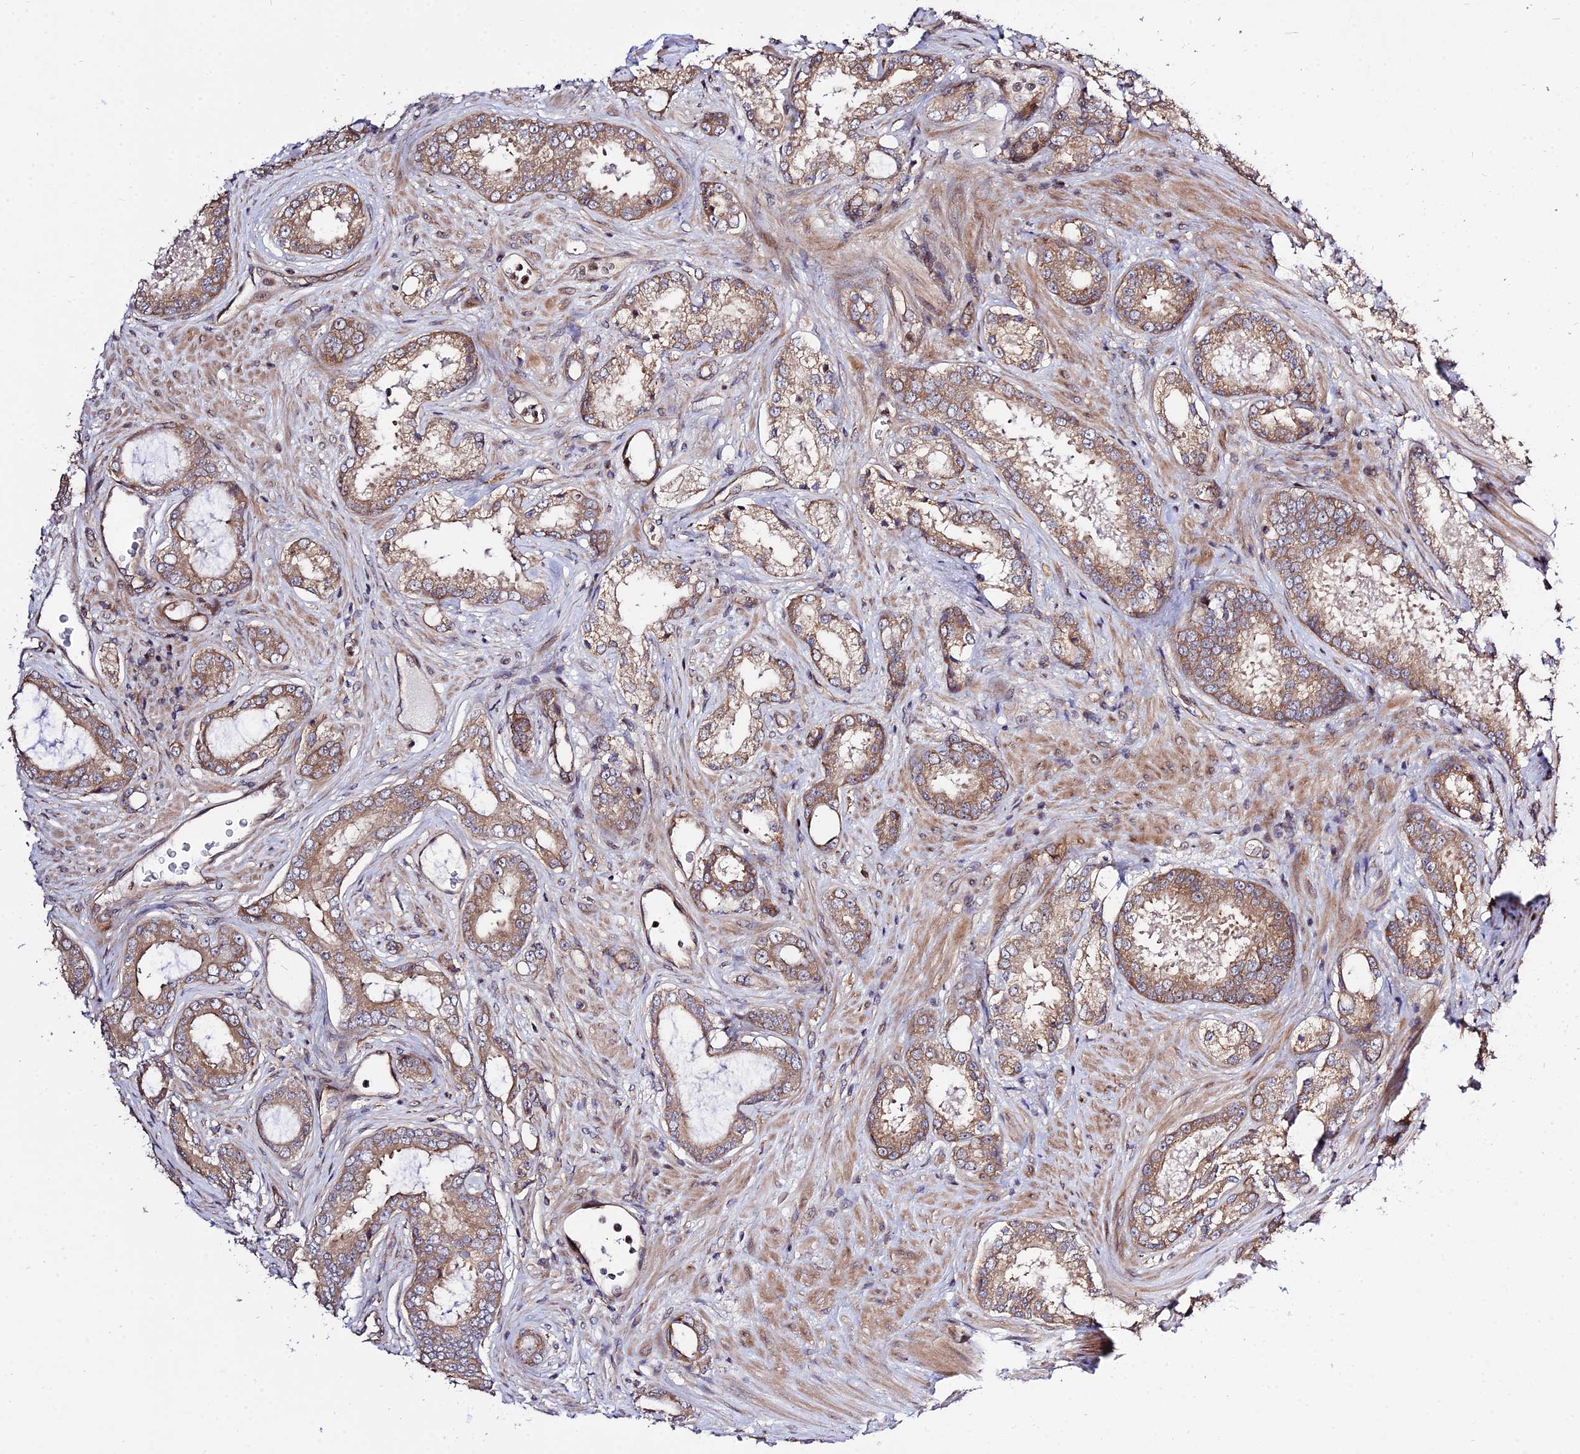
{"staining": {"intensity": "moderate", "quantity": ">75%", "location": "cytoplasmic/membranous"}, "tissue": "prostate cancer", "cell_type": "Tumor cells", "image_type": "cancer", "snomed": [{"axis": "morphology", "description": "Adenocarcinoma, Low grade"}, {"axis": "topography", "description": "Prostate"}], "caption": "Tumor cells show medium levels of moderate cytoplasmic/membranous positivity in about >75% of cells in prostate adenocarcinoma (low-grade). The staining was performed using DAB (3,3'-diaminobenzidine) to visualize the protein expression in brown, while the nuclei were stained in blue with hematoxylin (Magnification: 20x).", "gene": "SMG6", "patient": {"sex": "male", "age": 68}}